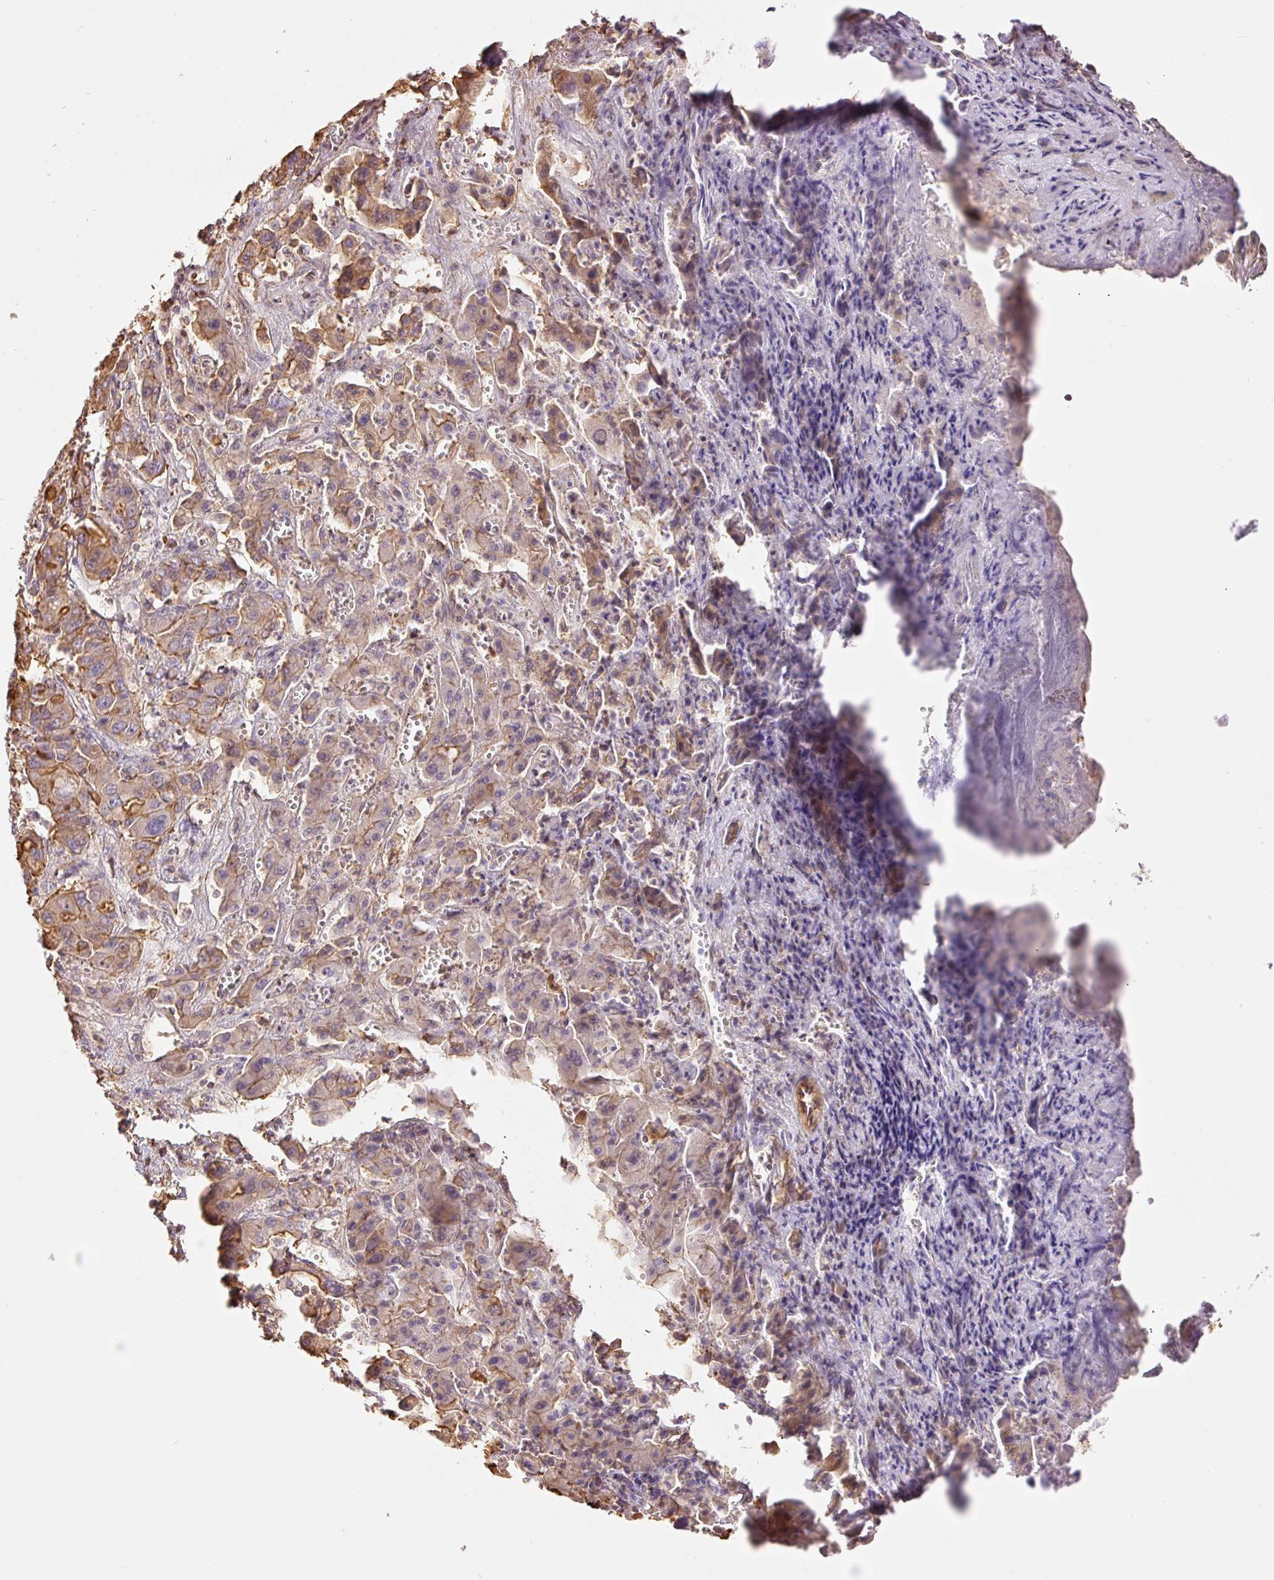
{"staining": {"intensity": "moderate", "quantity": "<25%", "location": "cytoplasmic/membranous"}, "tissue": "liver cancer", "cell_type": "Tumor cells", "image_type": "cancer", "snomed": [{"axis": "morphology", "description": "Cholangiocarcinoma"}, {"axis": "topography", "description": "Liver"}], "caption": "Liver cancer was stained to show a protein in brown. There is low levels of moderate cytoplasmic/membranous staining in about <25% of tumor cells.", "gene": "PPP1R1B", "patient": {"sex": "male", "age": 67}}